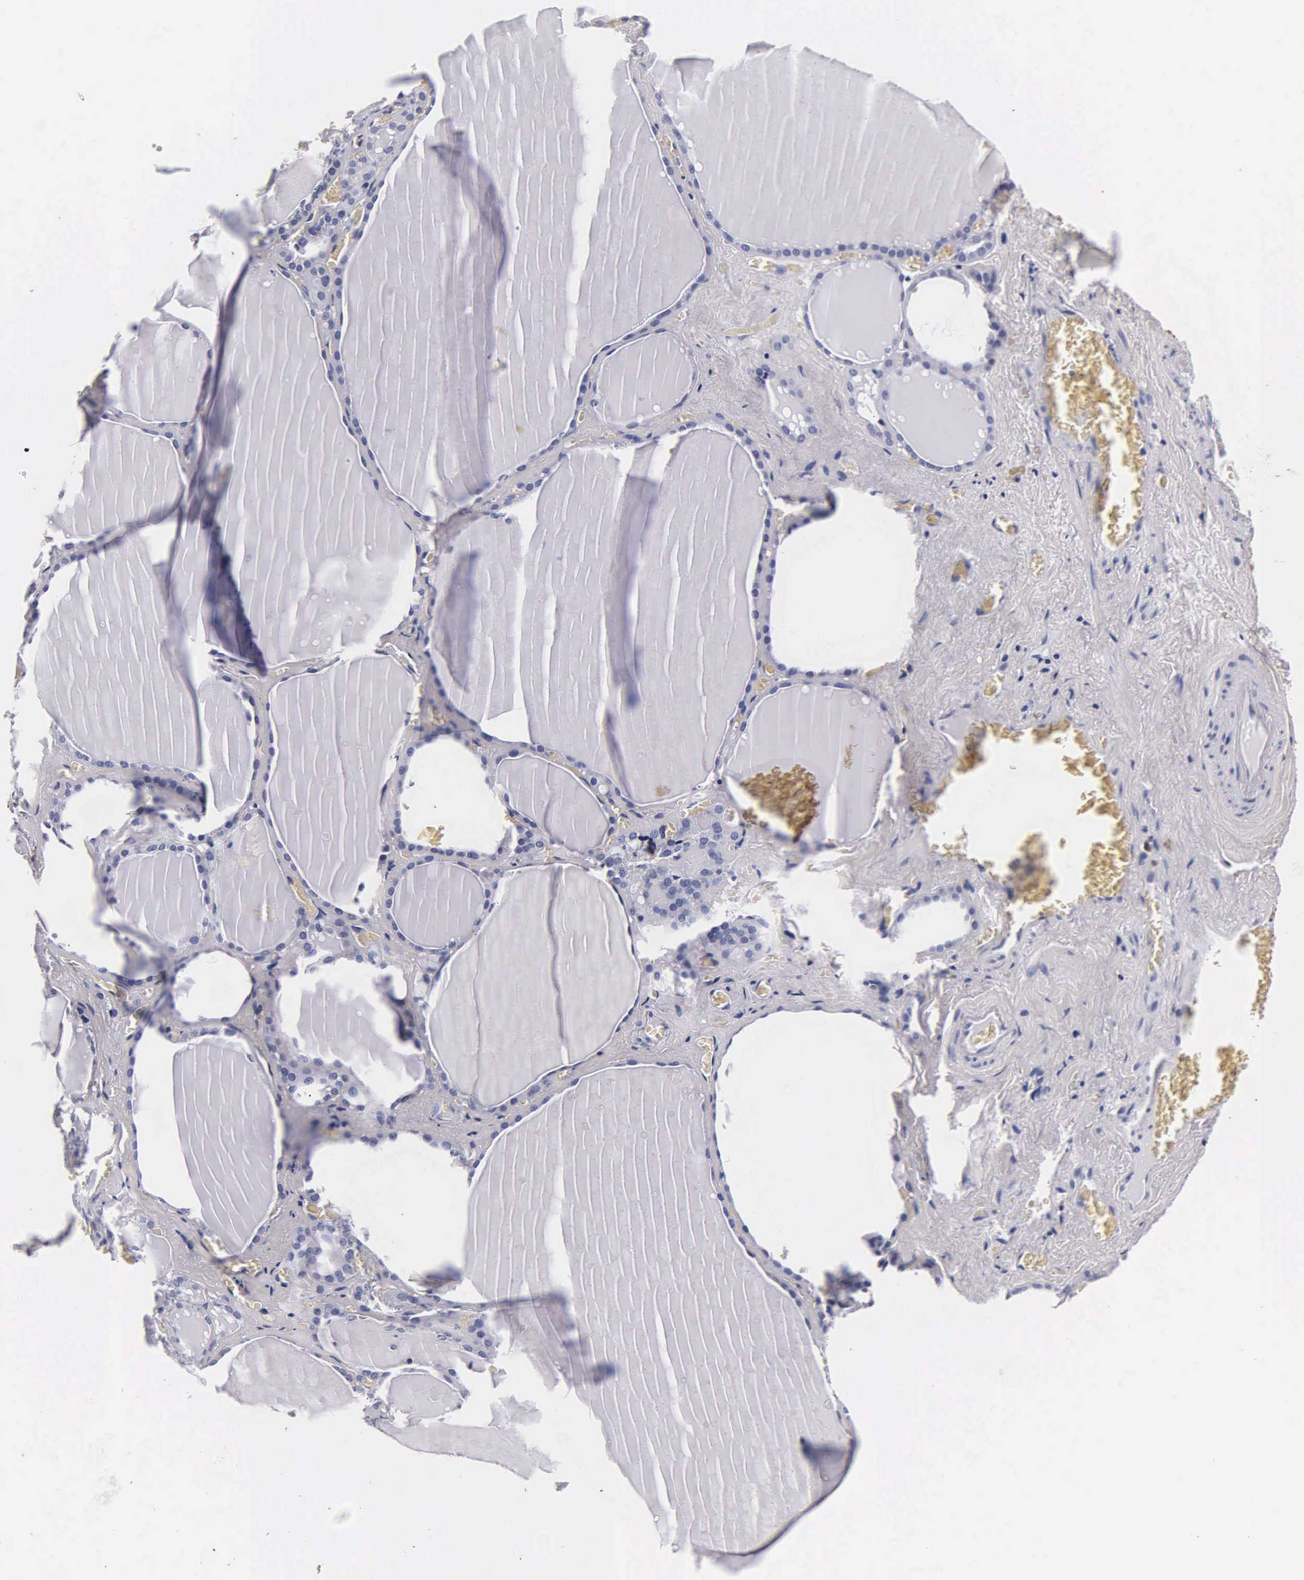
{"staining": {"intensity": "negative", "quantity": "none", "location": "none"}, "tissue": "thyroid gland", "cell_type": "Glandular cells", "image_type": "normal", "snomed": [{"axis": "morphology", "description": "Normal tissue, NOS"}, {"axis": "topography", "description": "Thyroid gland"}], "caption": "The image demonstrates no significant staining in glandular cells of thyroid gland. (DAB immunohistochemistry (IHC), high magnification).", "gene": "MB", "patient": {"sex": "male", "age": 76}}